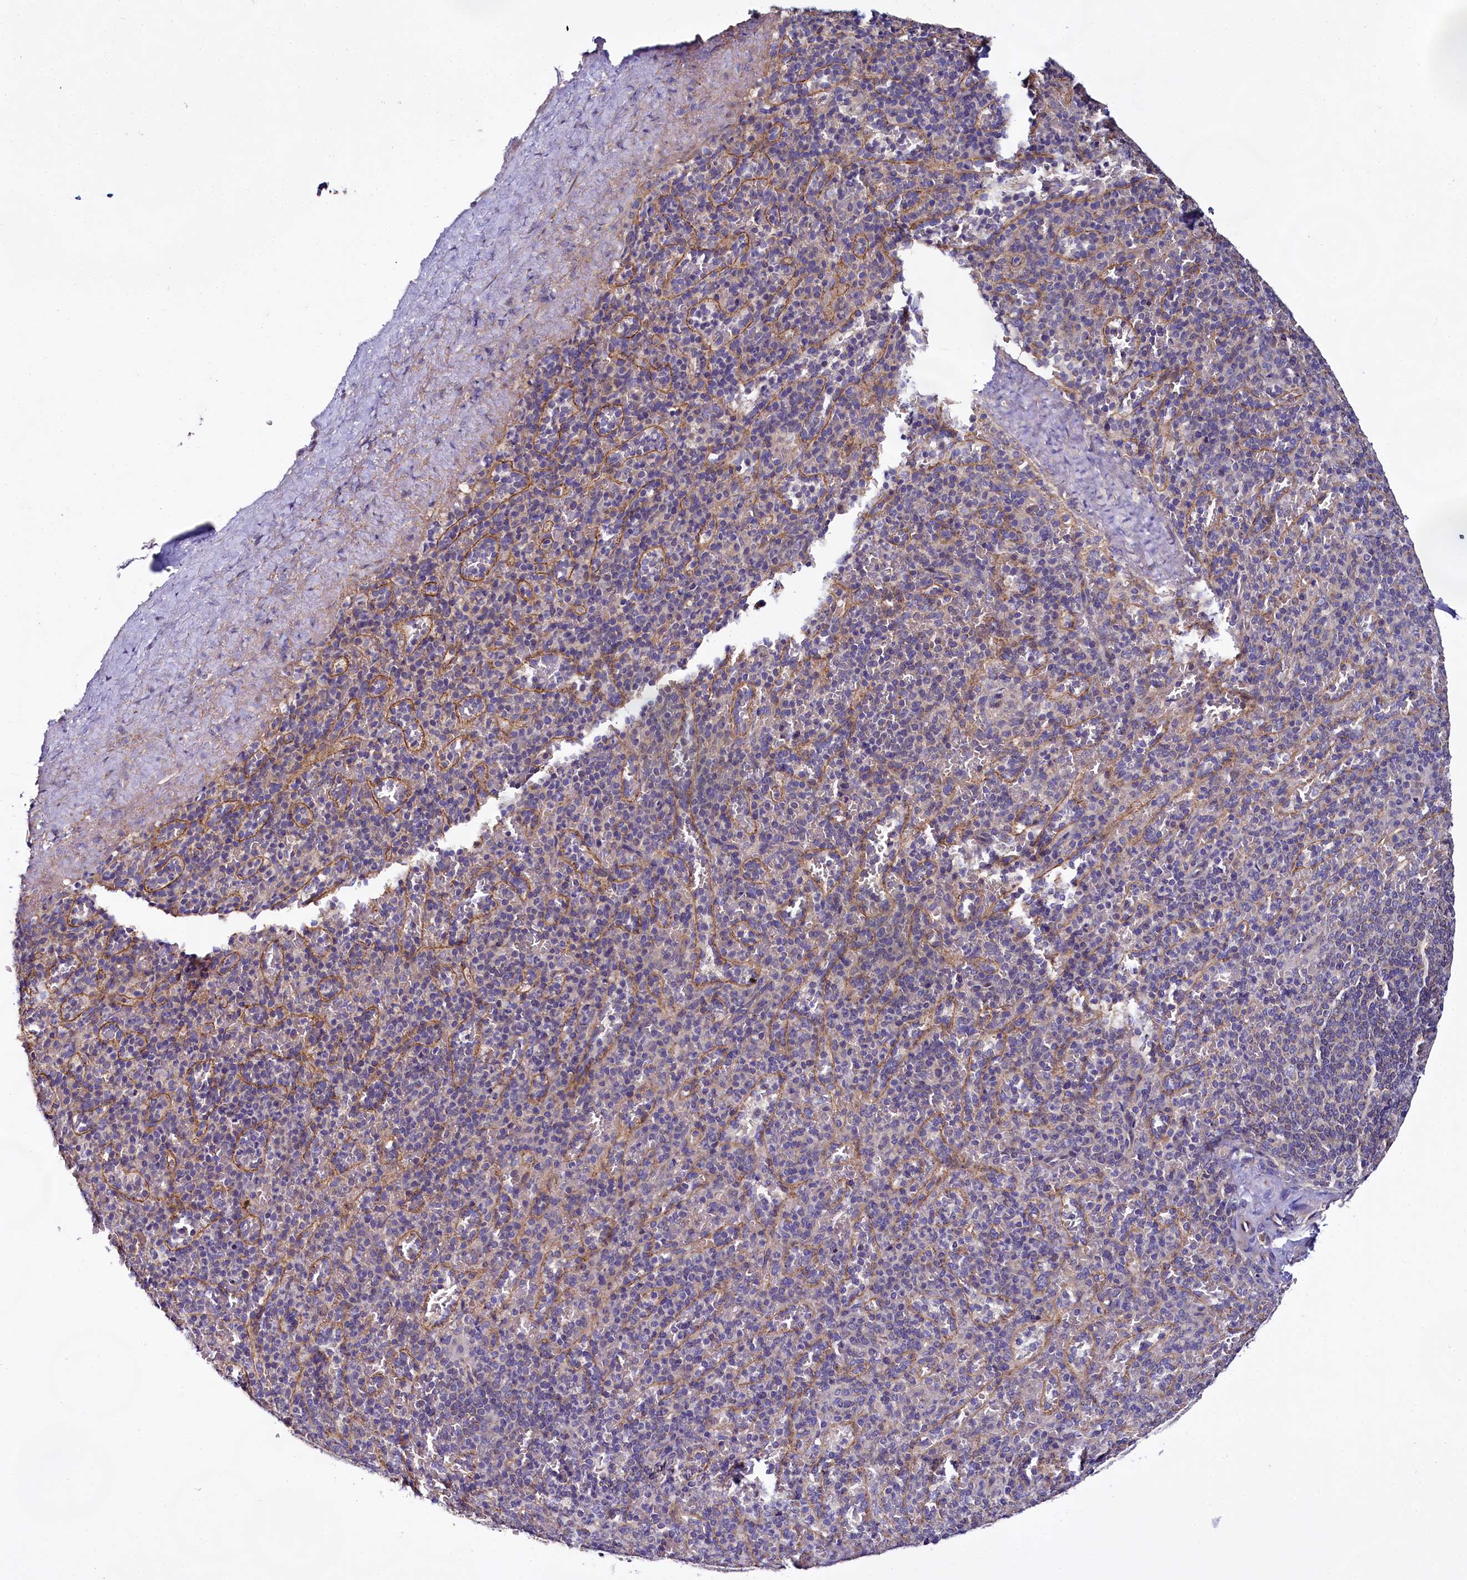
{"staining": {"intensity": "negative", "quantity": "none", "location": "none"}, "tissue": "spleen", "cell_type": "Cells in red pulp", "image_type": "normal", "snomed": [{"axis": "morphology", "description": "Normal tissue, NOS"}, {"axis": "topography", "description": "Spleen"}], "caption": "Spleen stained for a protein using IHC shows no expression cells in red pulp.", "gene": "CEP295", "patient": {"sex": "male", "age": 82}}